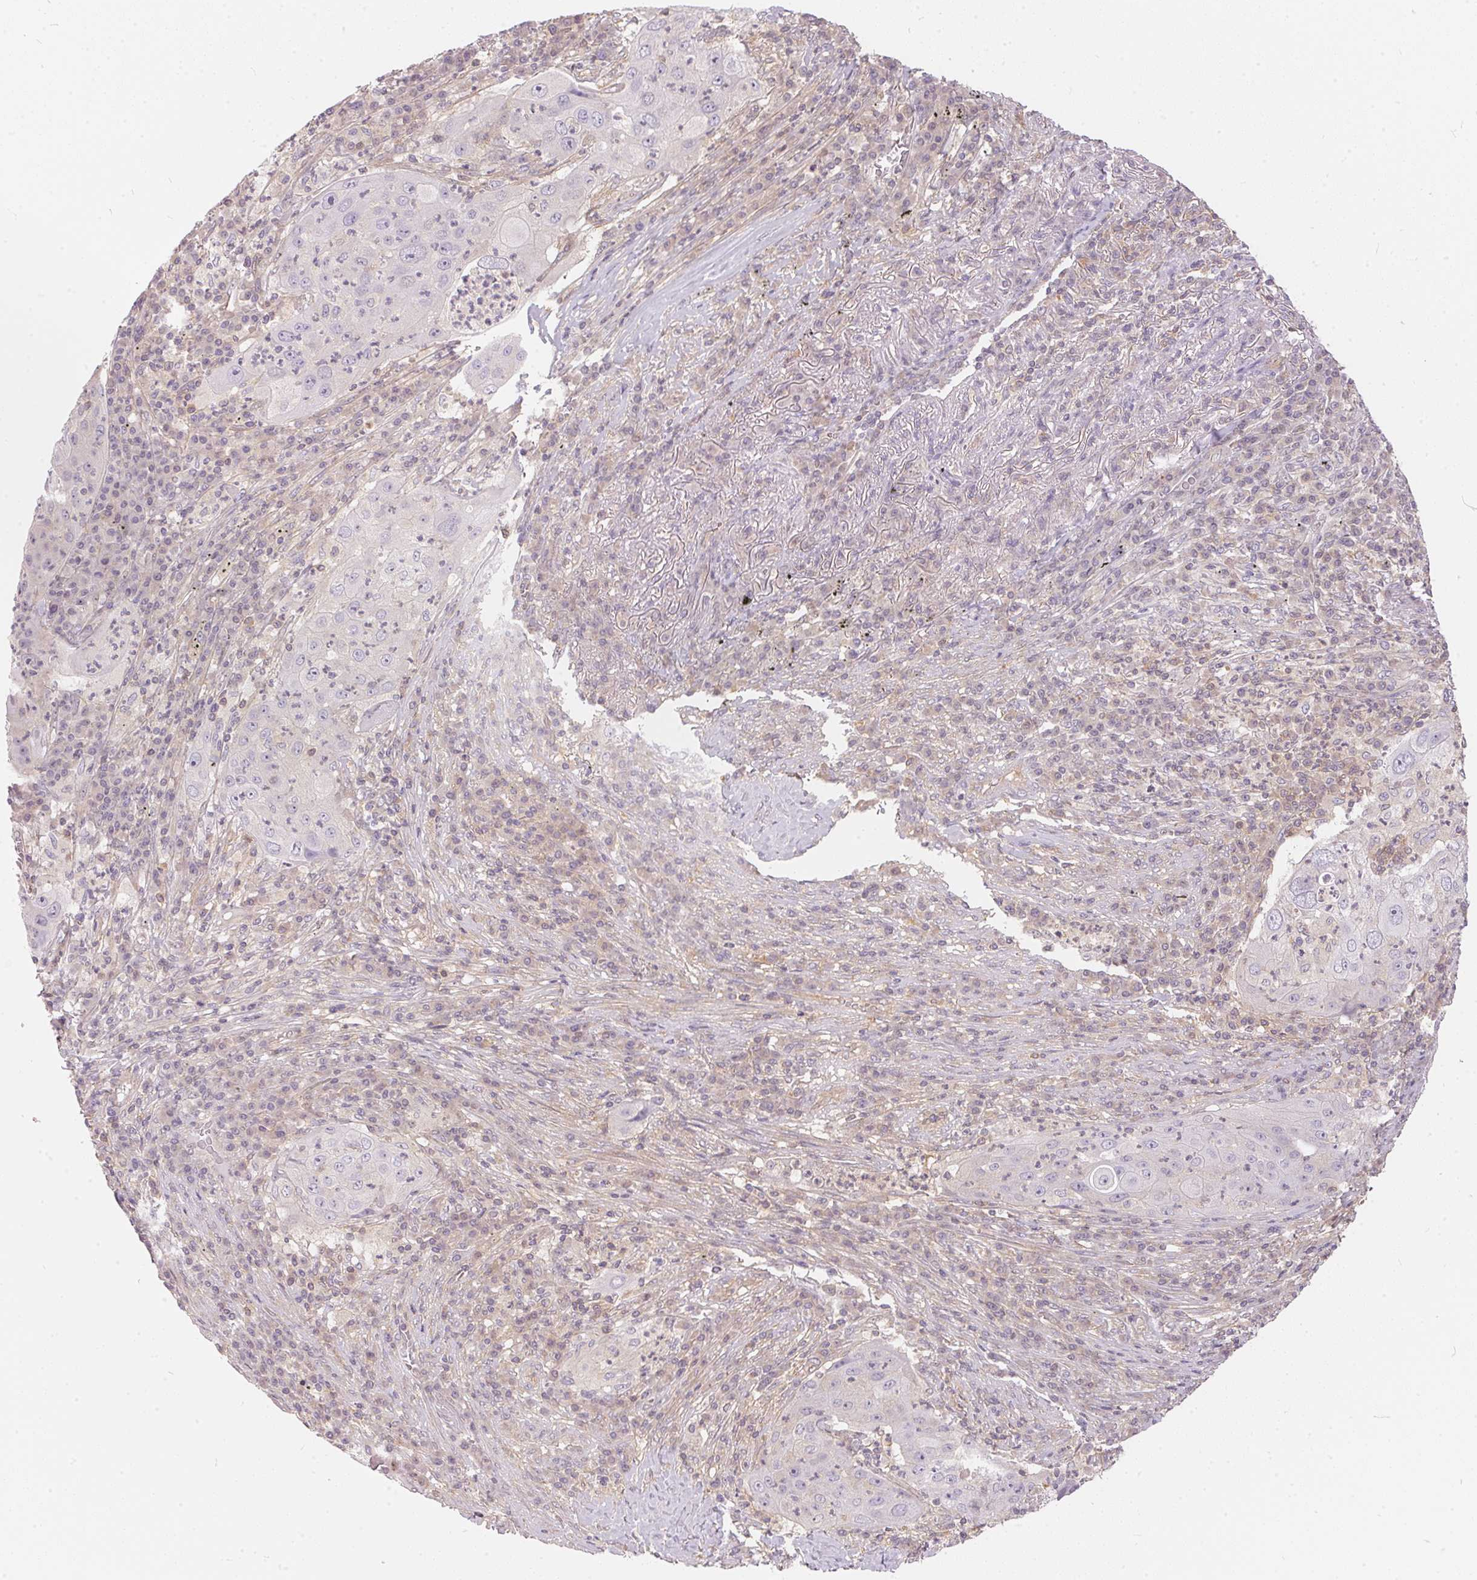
{"staining": {"intensity": "negative", "quantity": "none", "location": "none"}, "tissue": "lung cancer", "cell_type": "Tumor cells", "image_type": "cancer", "snomed": [{"axis": "morphology", "description": "Squamous cell carcinoma, NOS"}, {"axis": "topography", "description": "Lung"}], "caption": "A micrograph of squamous cell carcinoma (lung) stained for a protein demonstrates no brown staining in tumor cells.", "gene": "BLMH", "patient": {"sex": "female", "age": 59}}